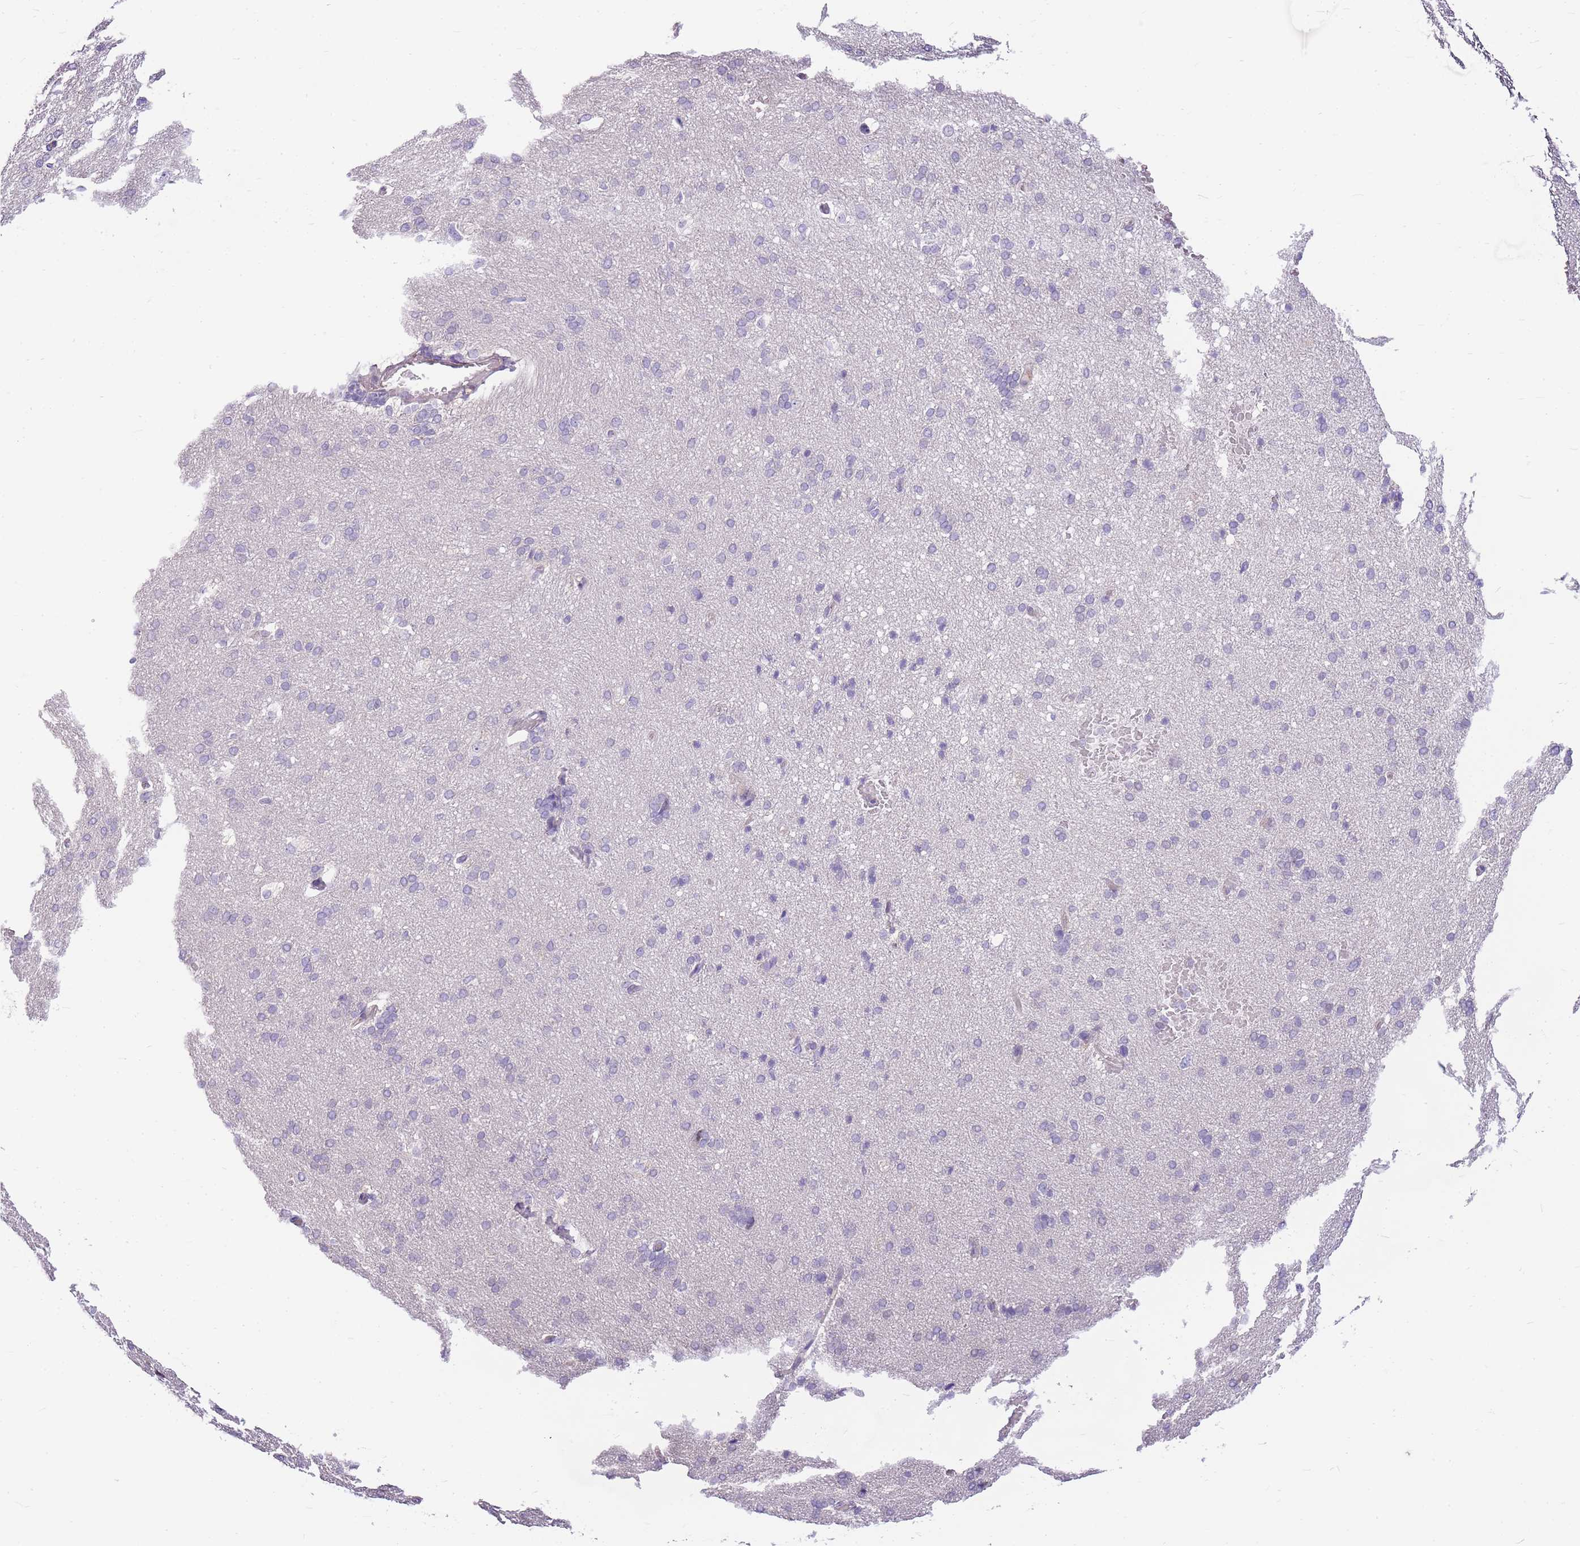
{"staining": {"intensity": "negative", "quantity": "none", "location": "none"}, "tissue": "cerebral cortex", "cell_type": "Endothelial cells", "image_type": "normal", "snomed": [{"axis": "morphology", "description": "Normal tissue, NOS"}, {"axis": "topography", "description": "Cerebral cortex"}], "caption": "Immunohistochemistry (IHC) of normal human cerebral cortex exhibits no expression in endothelial cells.", "gene": "CLBA1", "patient": {"sex": "male", "age": 62}}